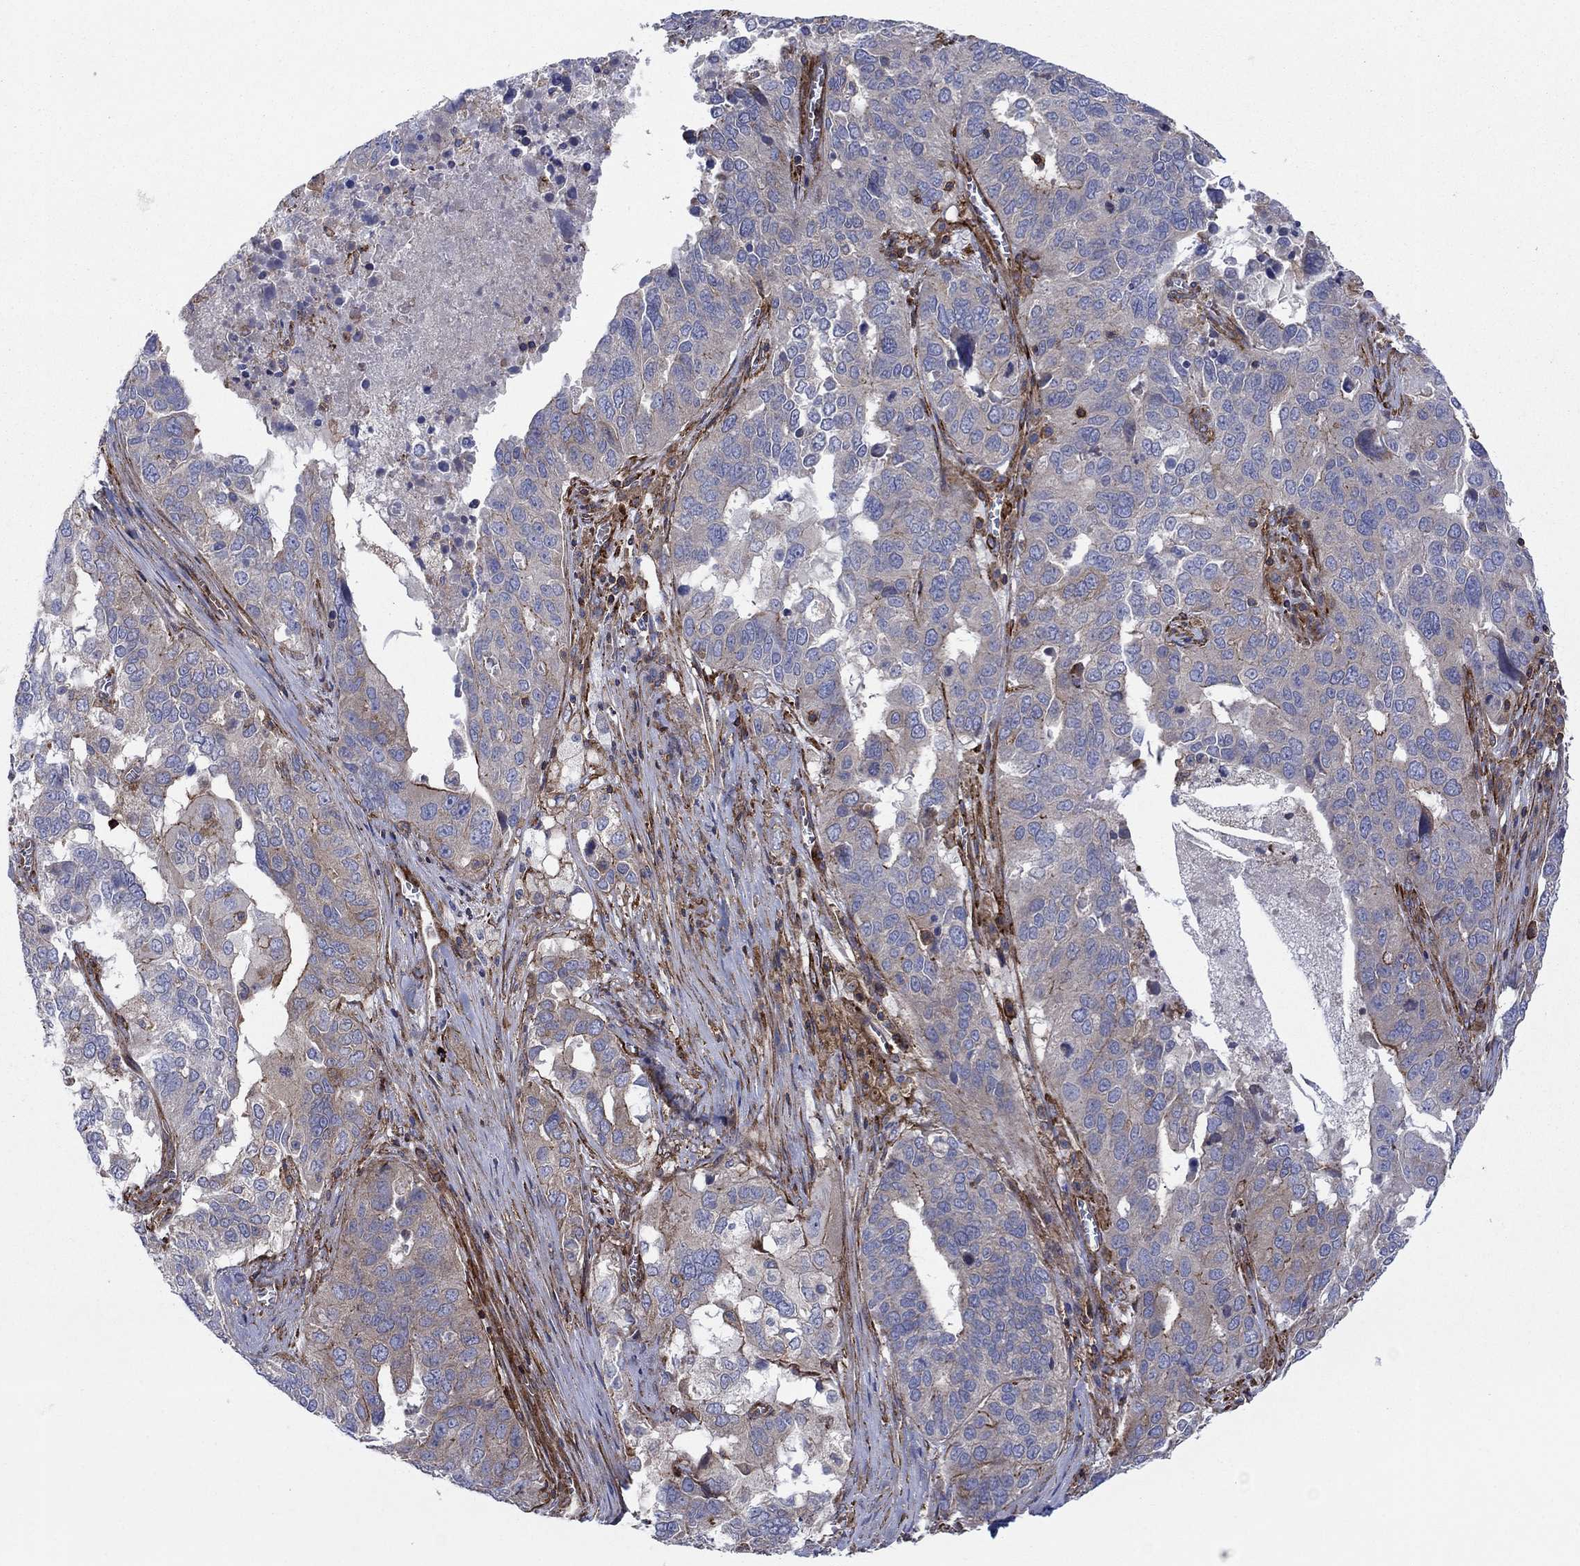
{"staining": {"intensity": "strong", "quantity": "<25%", "location": "cytoplasmic/membranous"}, "tissue": "ovarian cancer", "cell_type": "Tumor cells", "image_type": "cancer", "snomed": [{"axis": "morphology", "description": "Carcinoma, endometroid"}, {"axis": "topography", "description": "Soft tissue"}, {"axis": "topography", "description": "Ovary"}], "caption": "There is medium levels of strong cytoplasmic/membranous positivity in tumor cells of endometroid carcinoma (ovarian), as demonstrated by immunohistochemical staining (brown color).", "gene": "PAG1", "patient": {"sex": "female", "age": 52}}